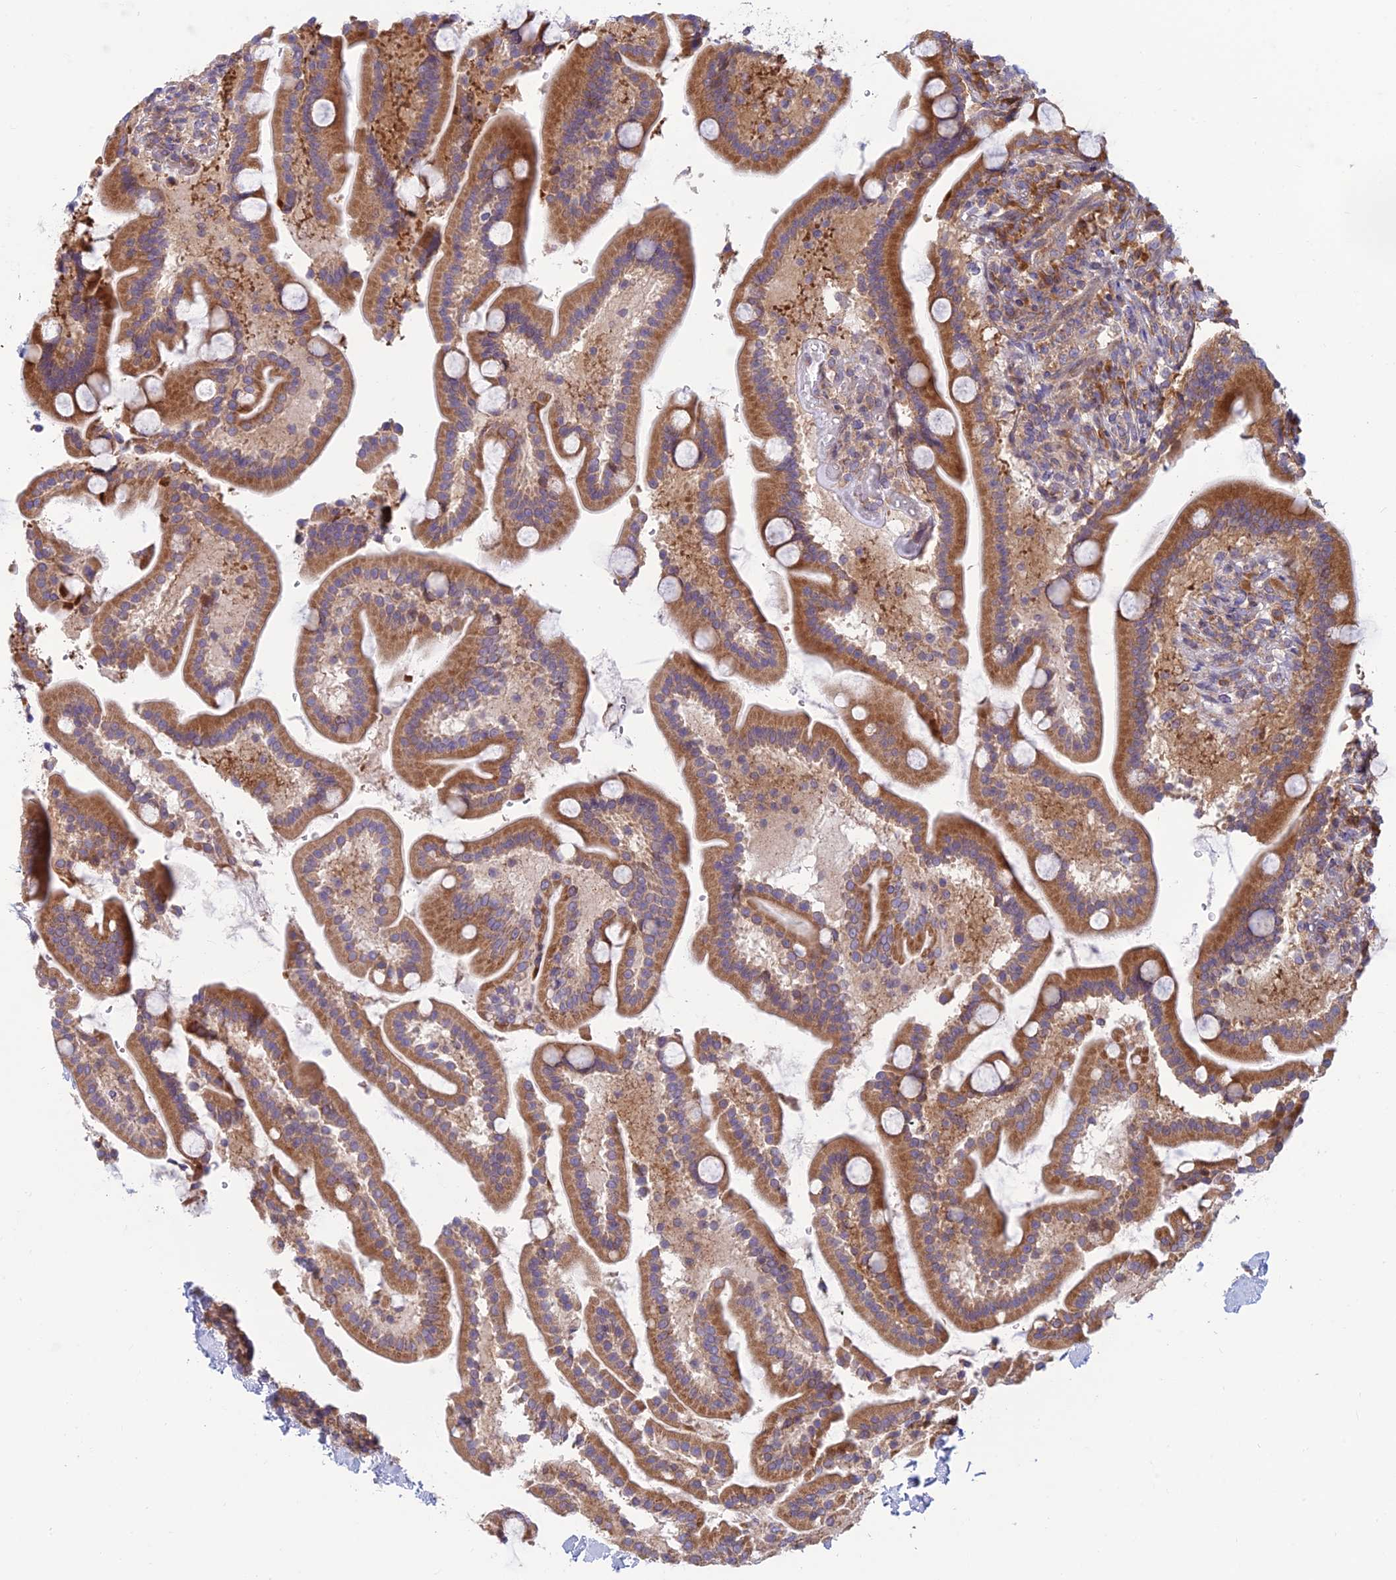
{"staining": {"intensity": "strong", "quantity": ">75%", "location": "cytoplasmic/membranous"}, "tissue": "duodenum", "cell_type": "Glandular cells", "image_type": "normal", "snomed": [{"axis": "morphology", "description": "Normal tissue, NOS"}, {"axis": "topography", "description": "Duodenum"}], "caption": "DAB (3,3'-diaminobenzidine) immunohistochemical staining of benign duodenum reveals strong cytoplasmic/membranous protein staining in approximately >75% of glandular cells.", "gene": "RPL17", "patient": {"sex": "male", "age": 55}}